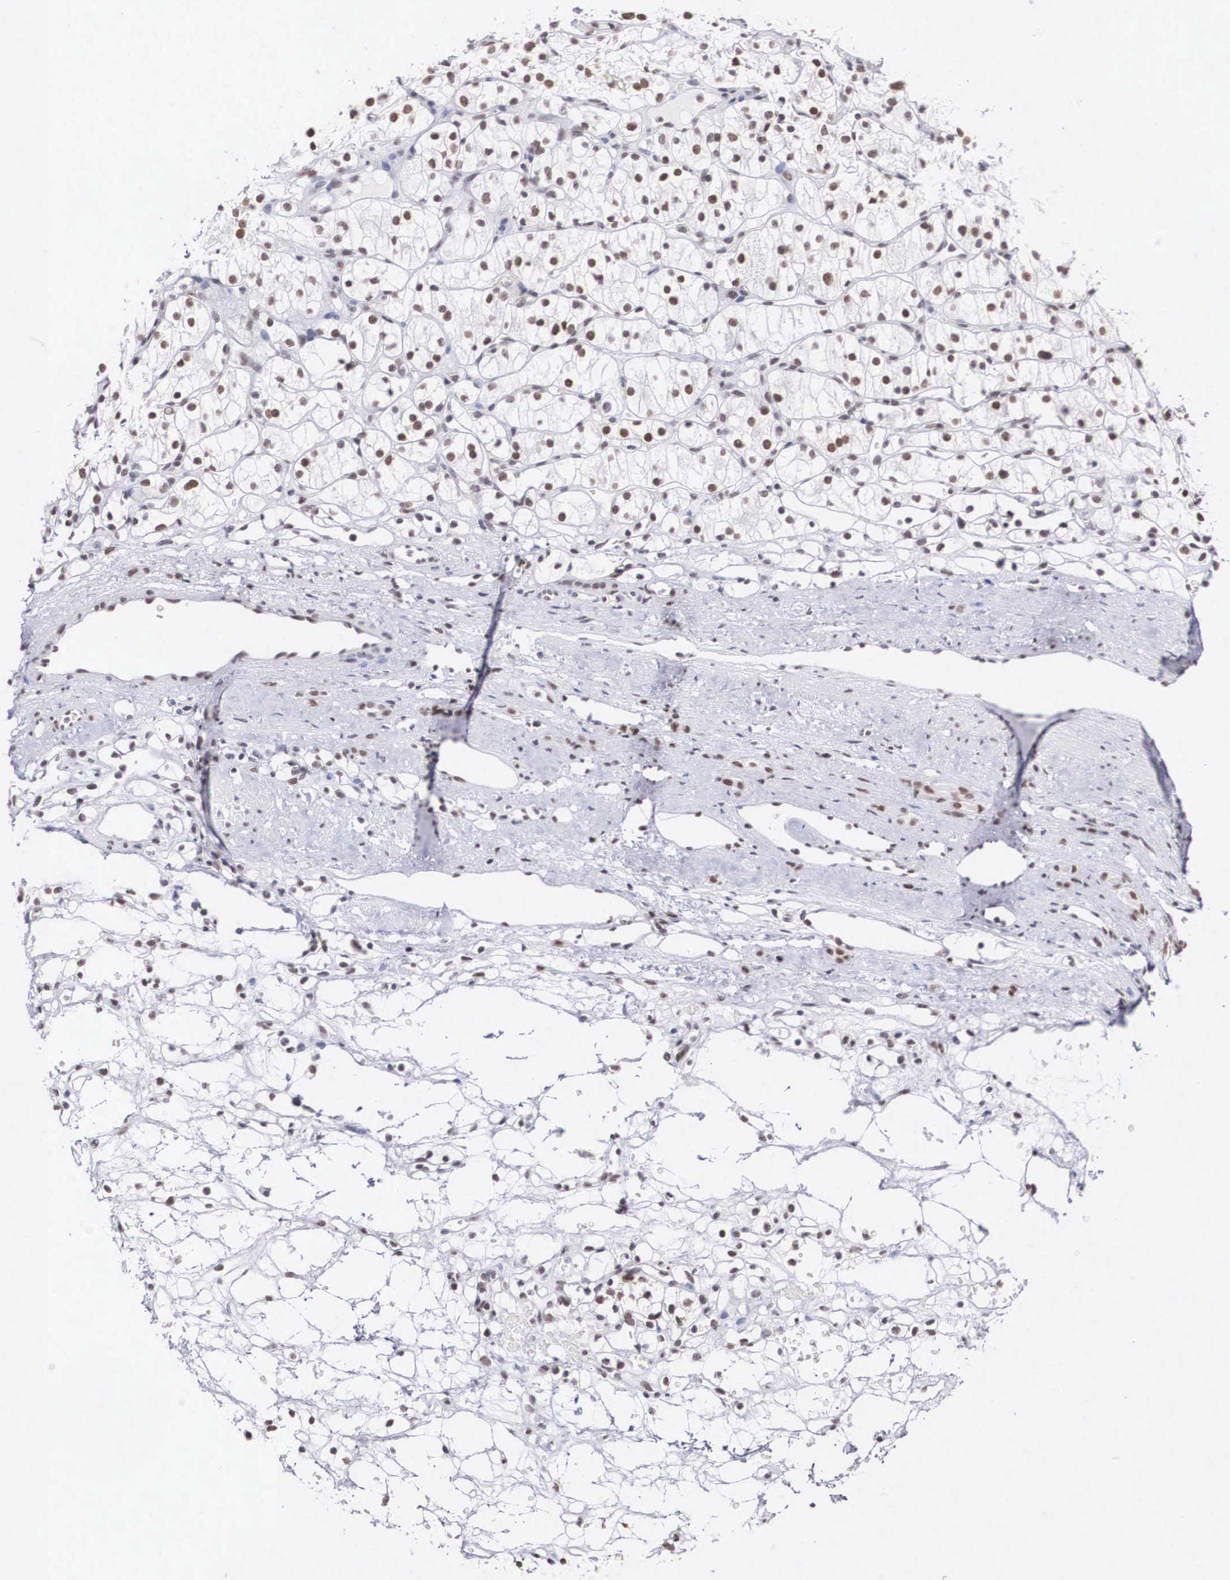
{"staining": {"intensity": "moderate", "quantity": "25%-75%", "location": "nuclear"}, "tissue": "renal cancer", "cell_type": "Tumor cells", "image_type": "cancer", "snomed": [{"axis": "morphology", "description": "Adenocarcinoma, NOS"}, {"axis": "topography", "description": "Kidney"}], "caption": "Immunohistochemical staining of human renal adenocarcinoma exhibits medium levels of moderate nuclear staining in approximately 25%-75% of tumor cells.", "gene": "CSTF2", "patient": {"sex": "female", "age": 60}}